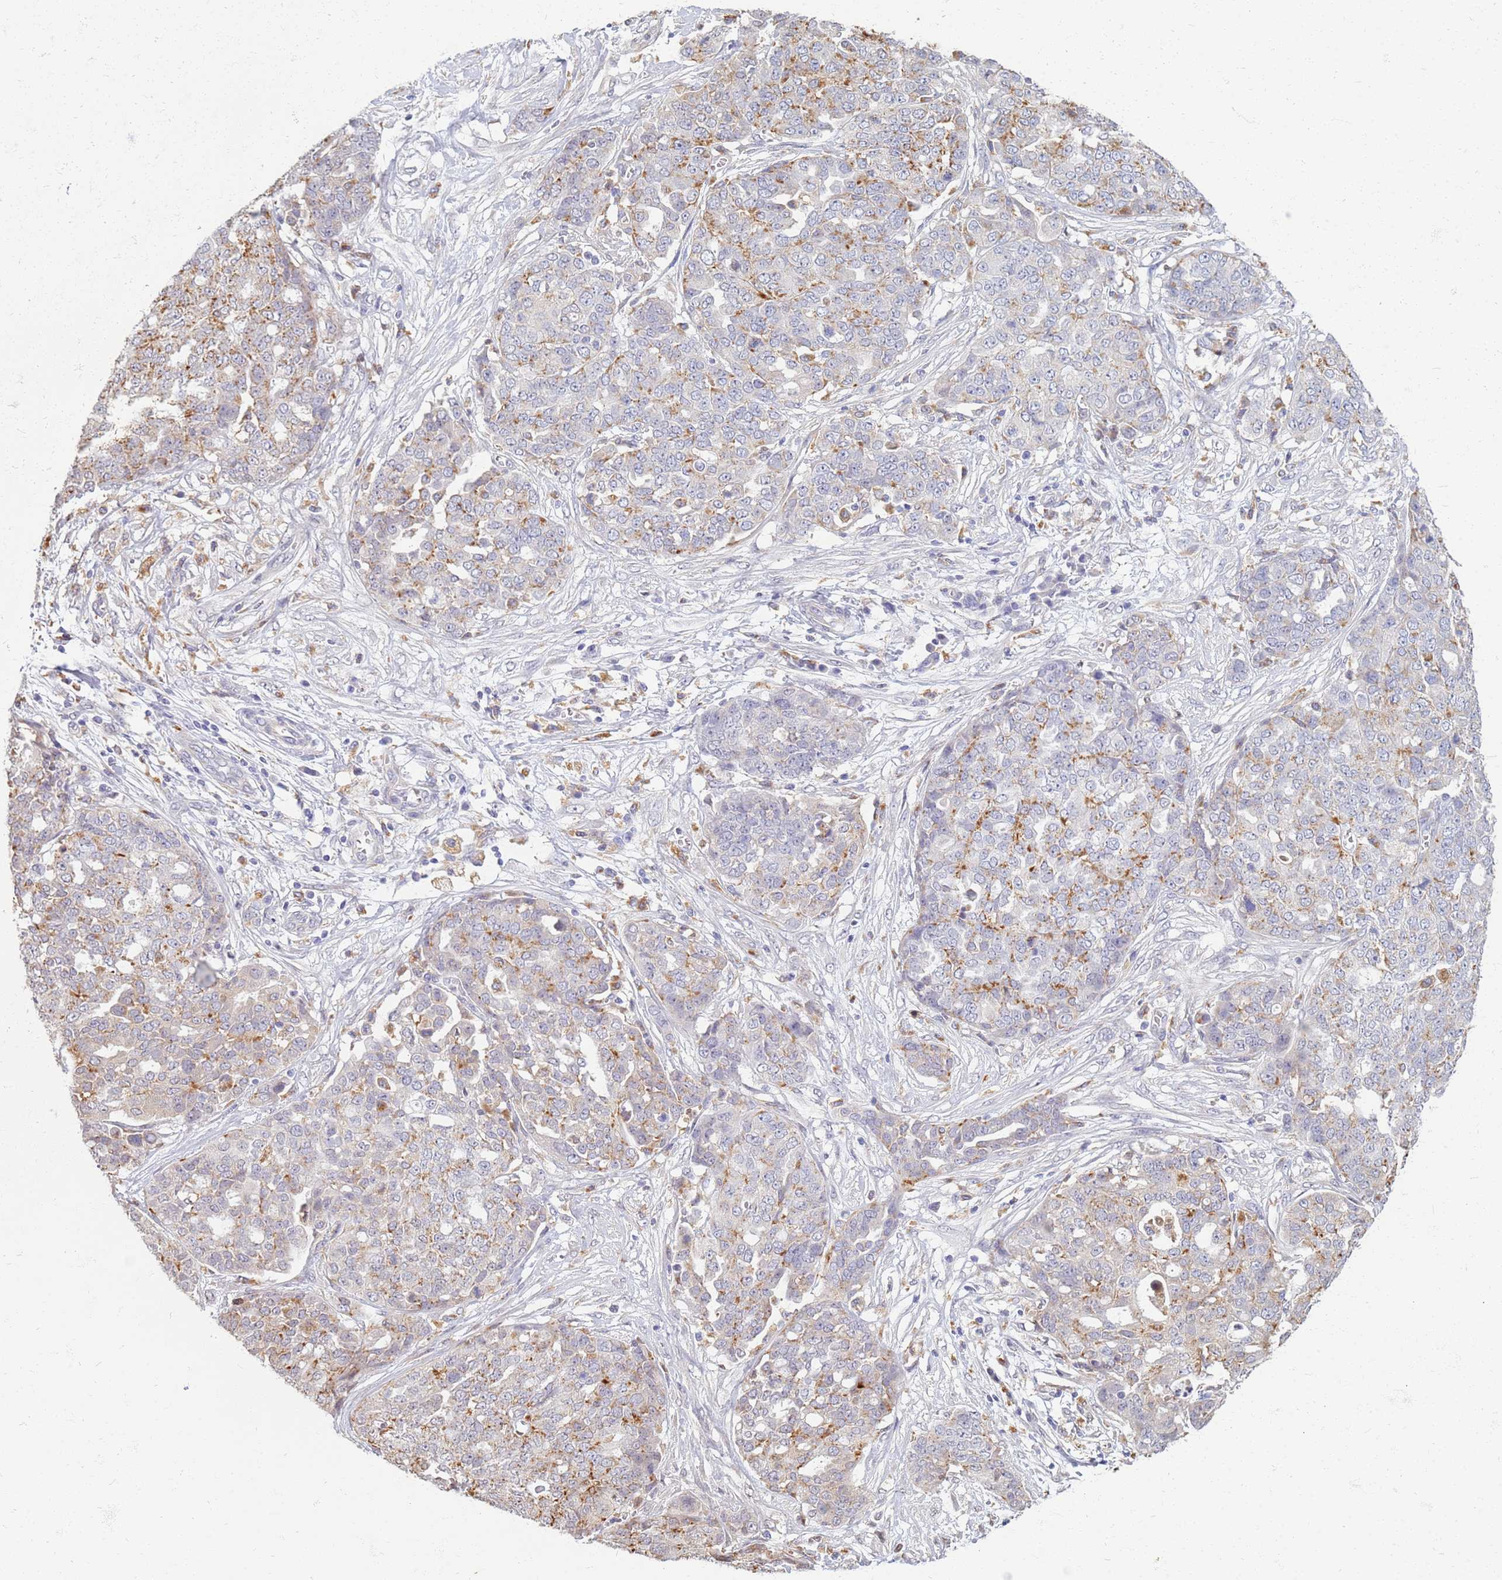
{"staining": {"intensity": "moderate", "quantity": "25%-75%", "location": "cytoplasmic/membranous"}, "tissue": "ovarian cancer", "cell_type": "Tumor cells", "image_type": "cancer", "snomed": [{"axis": "morphology", "description": "Cystadenocarcinoma, serous, NOS"}, {"axis": "topography", "description": "Soft tissue"}, {"axis": "topography", "description": "Ovary"}], "caption": "Protein expression by IHC reveals moderate cytoplasmic/membranous expression in approximately 25%-75% of tumor cells in ovarian cancer.", "gene": "ATP6V1E1", "patient": {"sex": "female", "age": 57}}